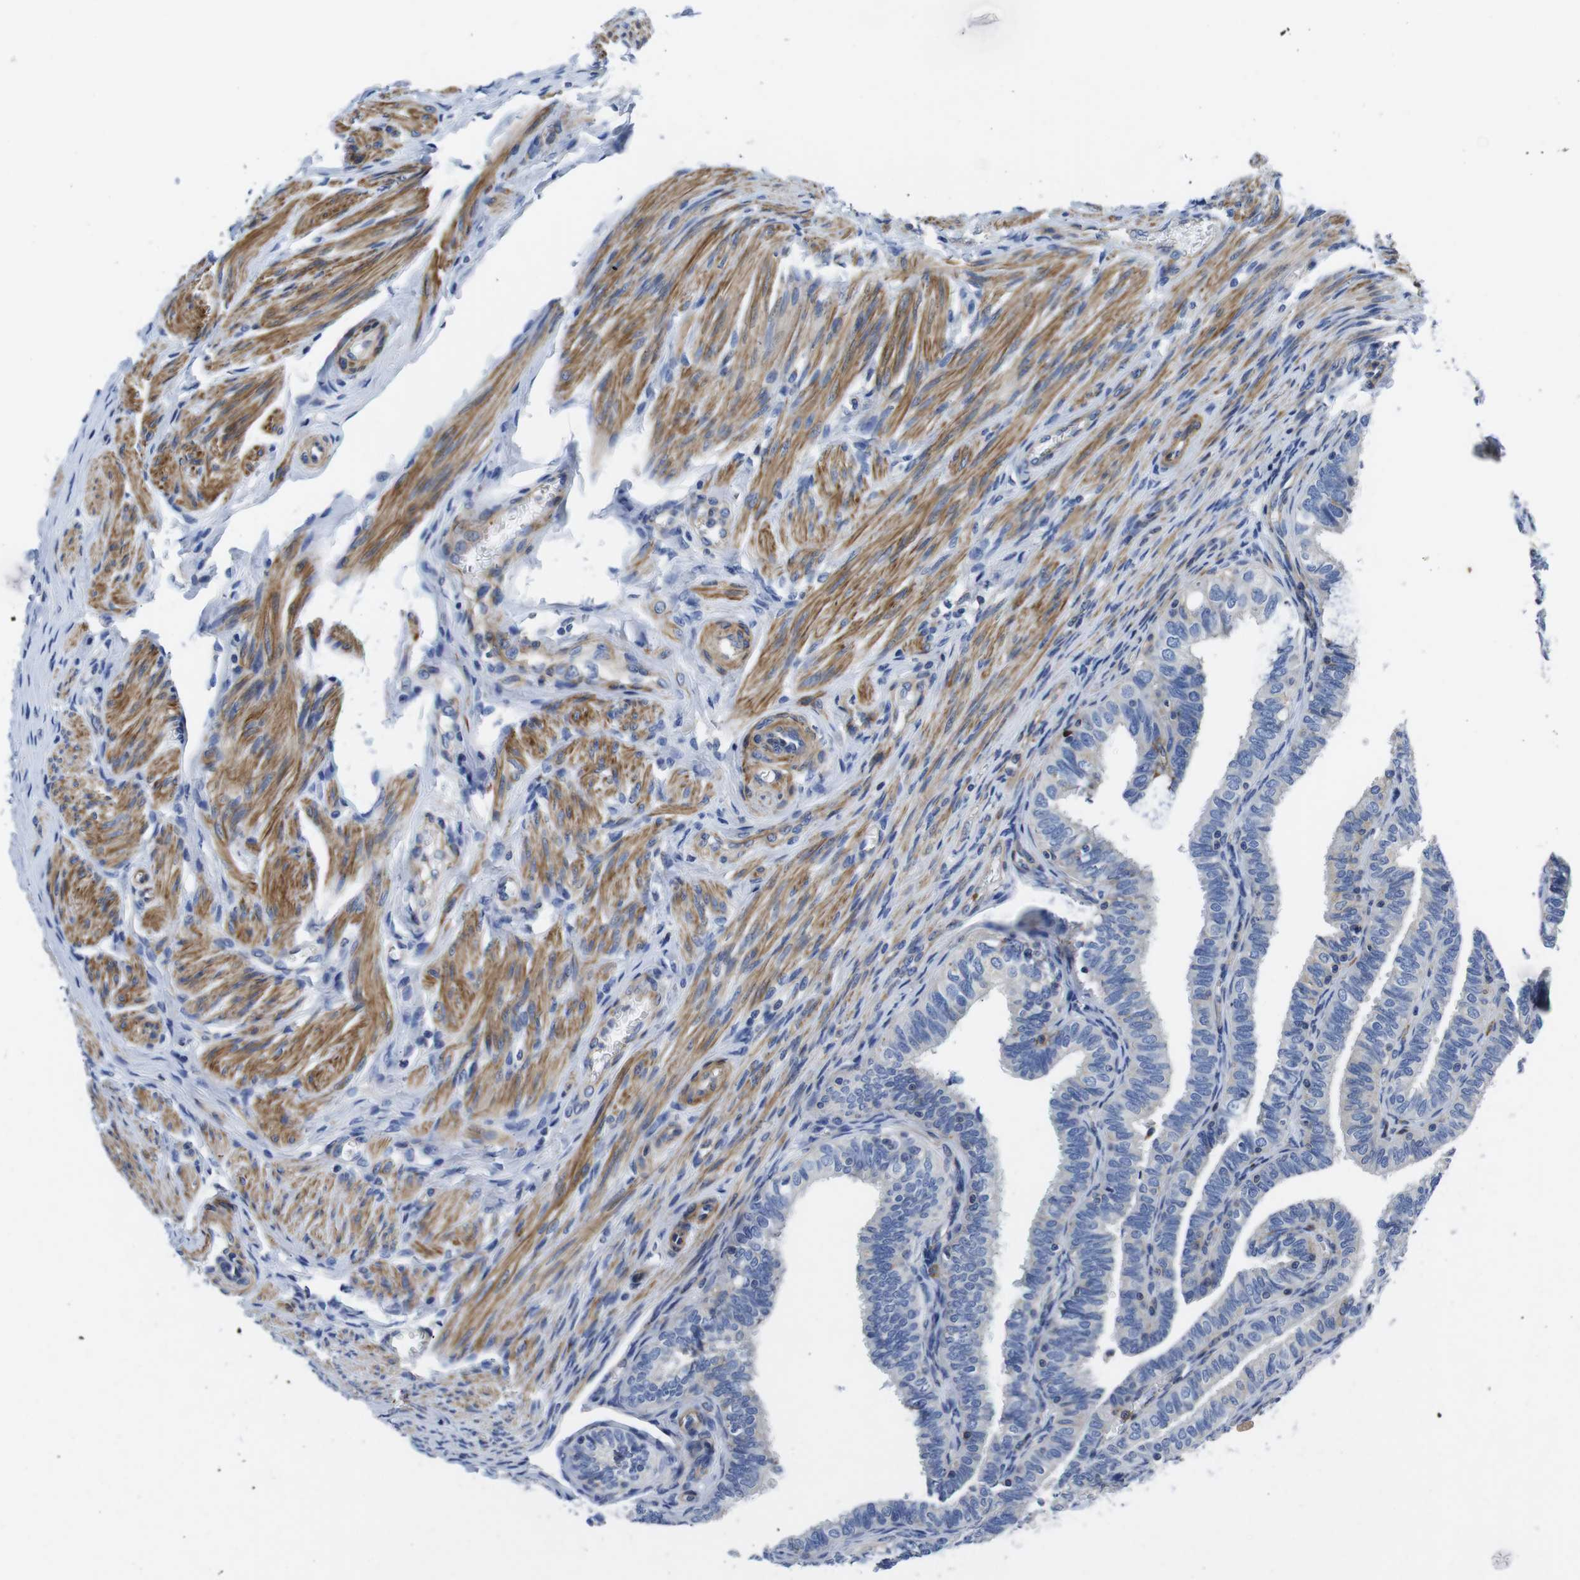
{"staining": {"intensity": "weak", "quantity": "<25%", "location": "cytoplasmic/membranous"}, "tissue": "fallopian tube", "cell_type": "Glandular cells", "image_type": "normal", "snomed": [{"axis": "morphology", "description": "Normal tissue, NOS"}, {"axis": "topography", "description": "Fallopian tube"}], "caption": "This is an immunohistochemistry histopathology image of unremarkable fallopian tube. There is no expression in glandular cells.", "gene": "GPR4", "patient": {"sex": "female", "age": 46}}